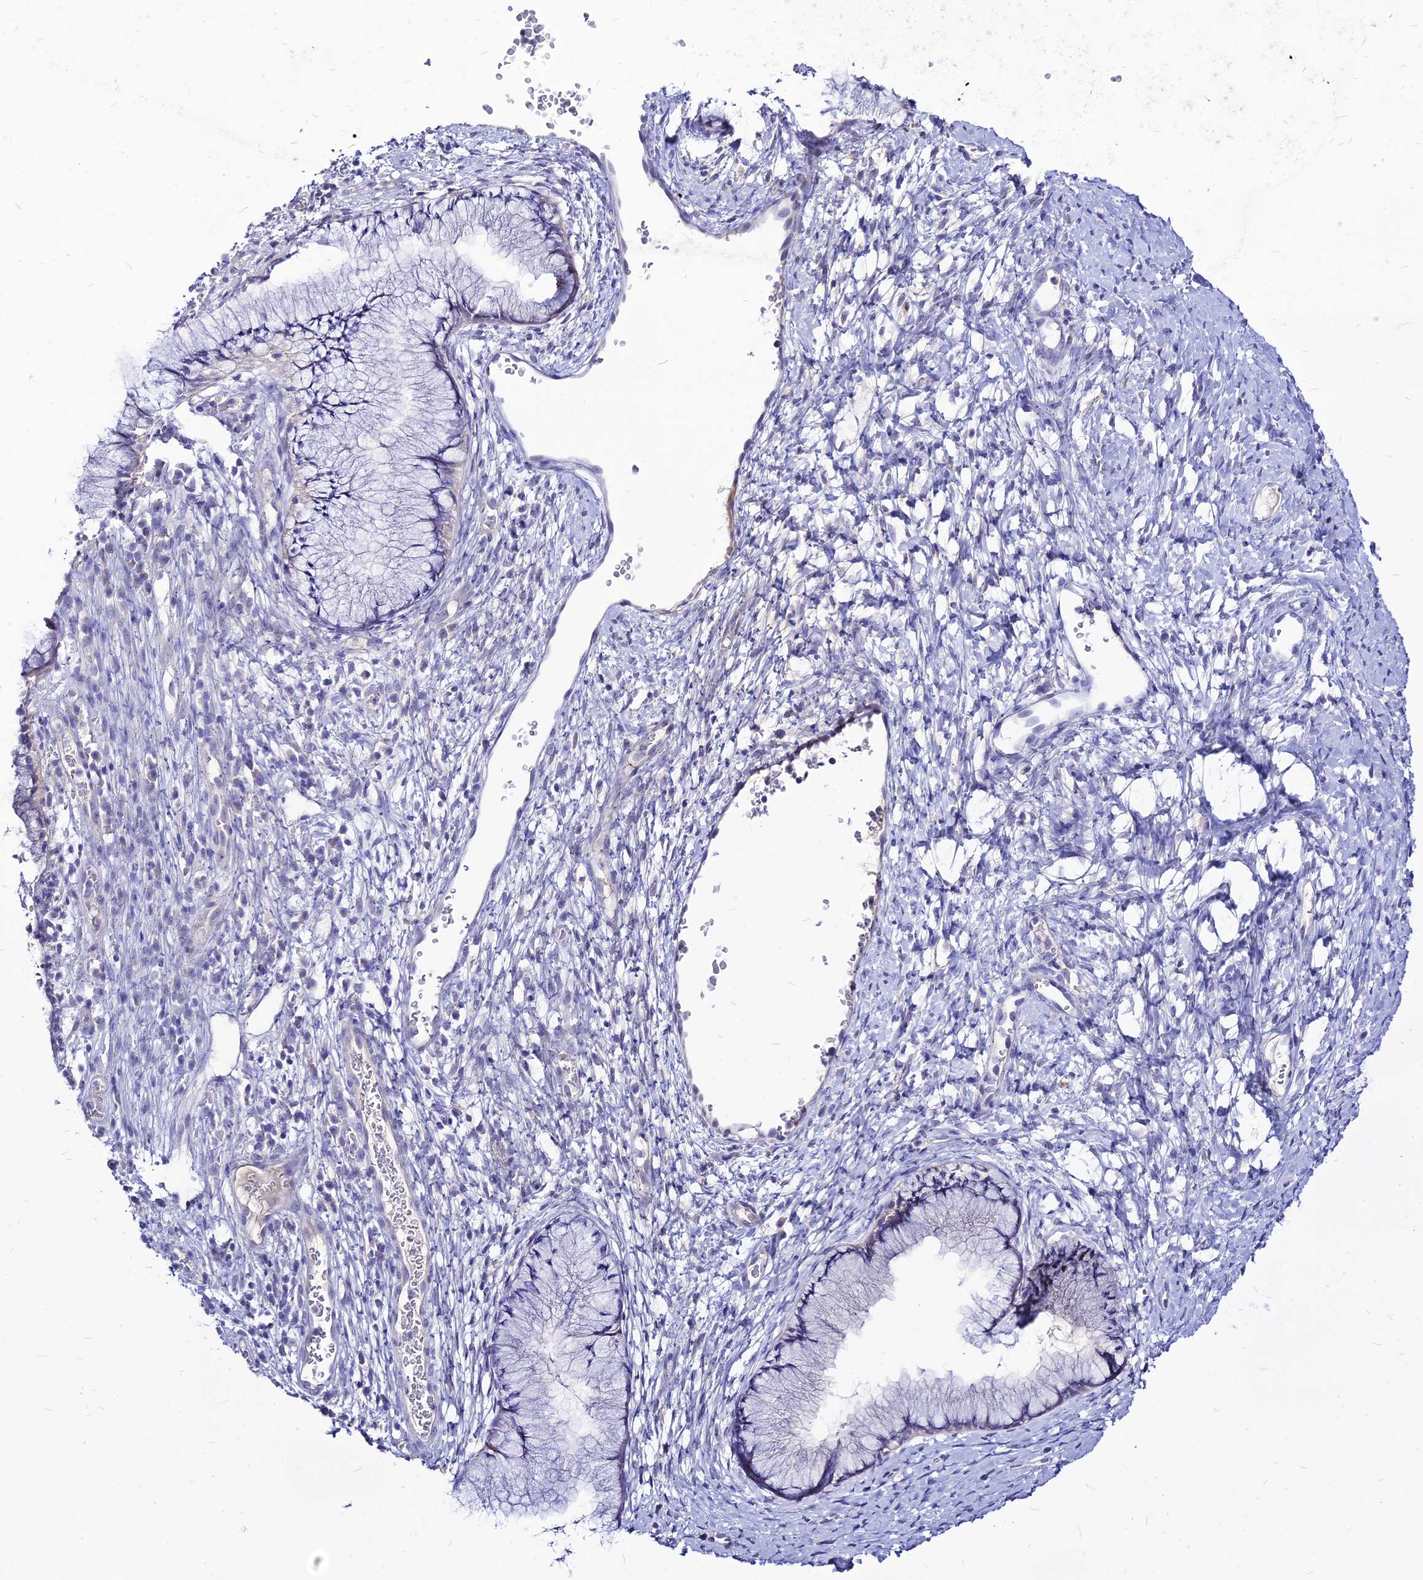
{"staining": {"intensity": "negative", "quantity": "none", "location": "none"}, "tissue": "cervix", "cell_type": "Glandular cells", "image_type": "normal", "snomed": [{"axis": "morphology", "description": "Normal tissue, NOS"}, {"axis": "topography", "description": "Cervix"}], "caption": "Immunohistochemistry (IHC) micrograph of unremarkable cervix: cervix stained with DAB demonstrates no significant protein staining in glandular cells. (Stains: DAB (3,3'-diaminobenzidine) IHC with hematoxylin counter stain, Microscopy: brightfield microscopy at high magnification).", "gene": "CZIB", "patient": {"sex": "female", "age": 42}}